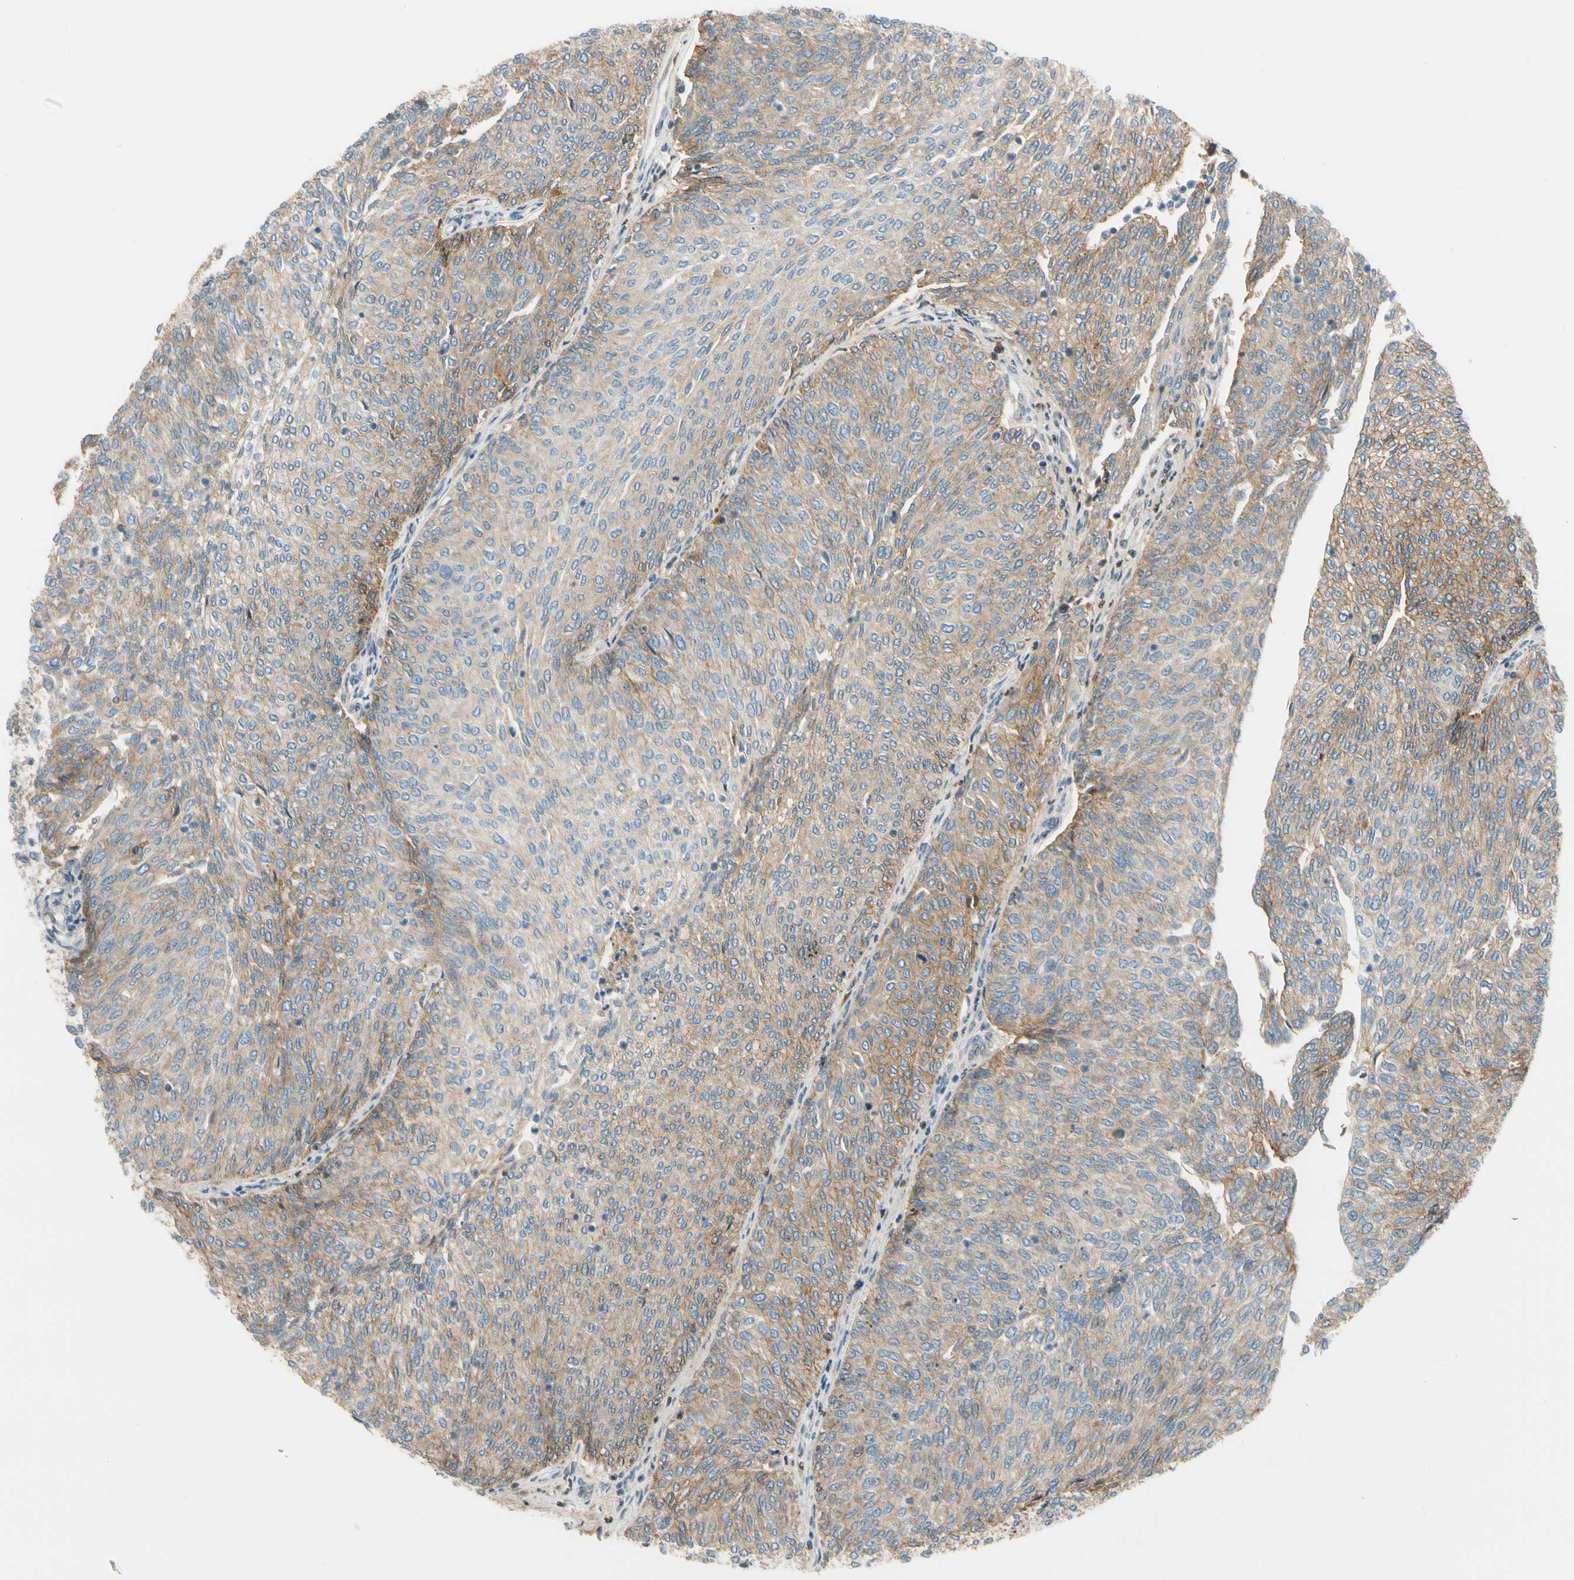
{"staining": {"intensity": "weak", "quantity": ">75%", "location": "cytoplasmic/membranous"}, "tissue": "urothelial cancer", "cell_type": "Tumor cells", "image_type": "cancer", "snomed": [{"axis": "morphology", "description": "Urothelial carcinoma, Low grade"}, {"axis": "topography", "description": "Urinary bladder"}], "caption": "This is a histology image of immunohistochemistry (IHC) staining of urothelial cancer, which shows weak staining in the cytoplasmic/membranous of tumor cells.", "gene": "MST1R", "patient": {"sex": "female", "age": 79}}